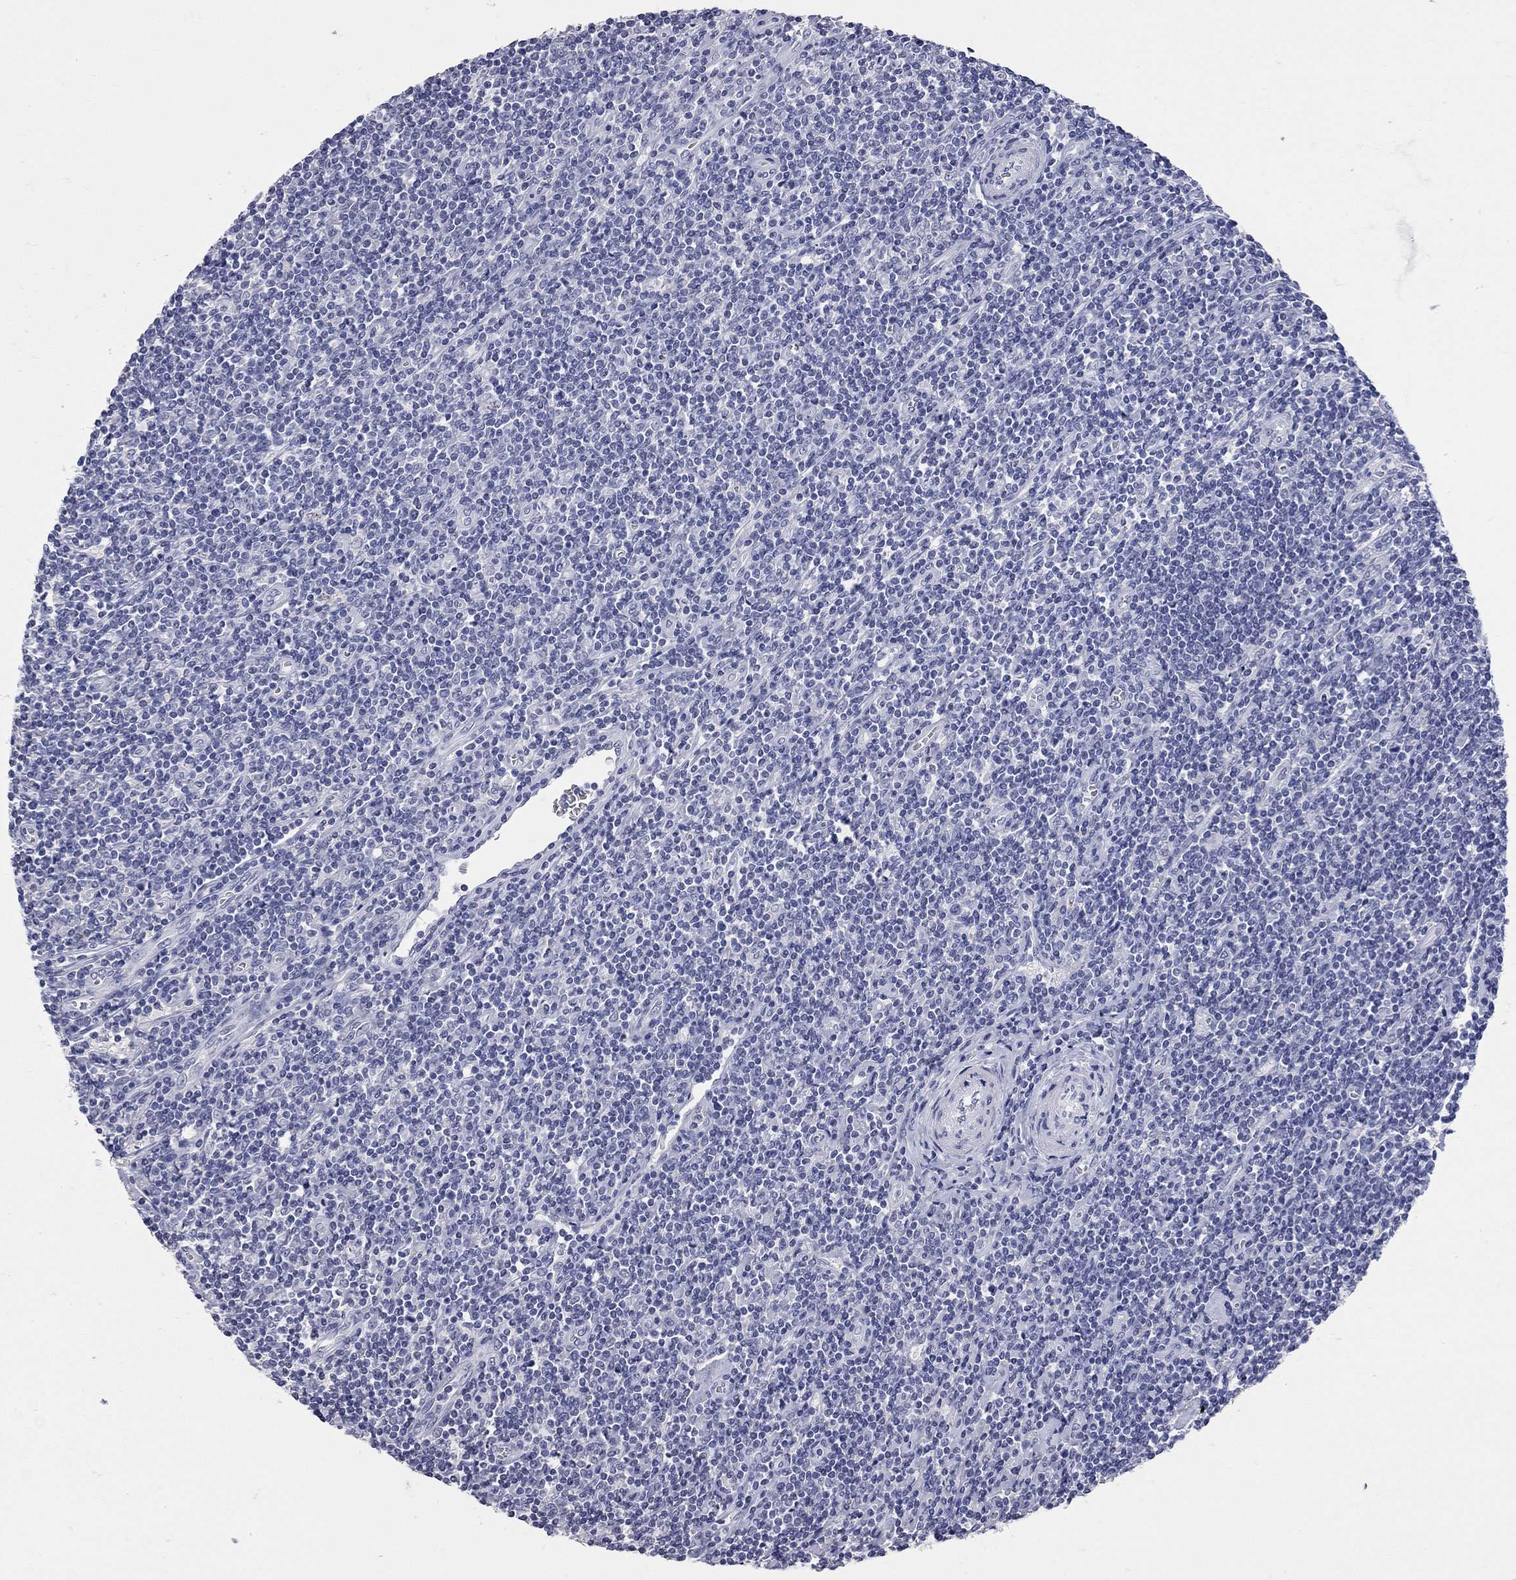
{"staining": {"intensity": "negative", "quantity": "none", "location": "none"}, "tissue": "lymphoma", "cell_type": "Tumor cells", "image_type": "cancer", "snomed": [{"axis": "morphology", "description": "Hodgkin's disease, NOS"}, {"axis": "topography", "description": "Lymph node"}], "caption": "Immunohistochemistry (IHC) histopathology image of neoplastic tissue: human Hodgkin's disease stained with DAB demonstrates no significant protein positivity in tumor cells.", "gene": "FAM221B", "patient": {"sex": "male", "age": 40}}